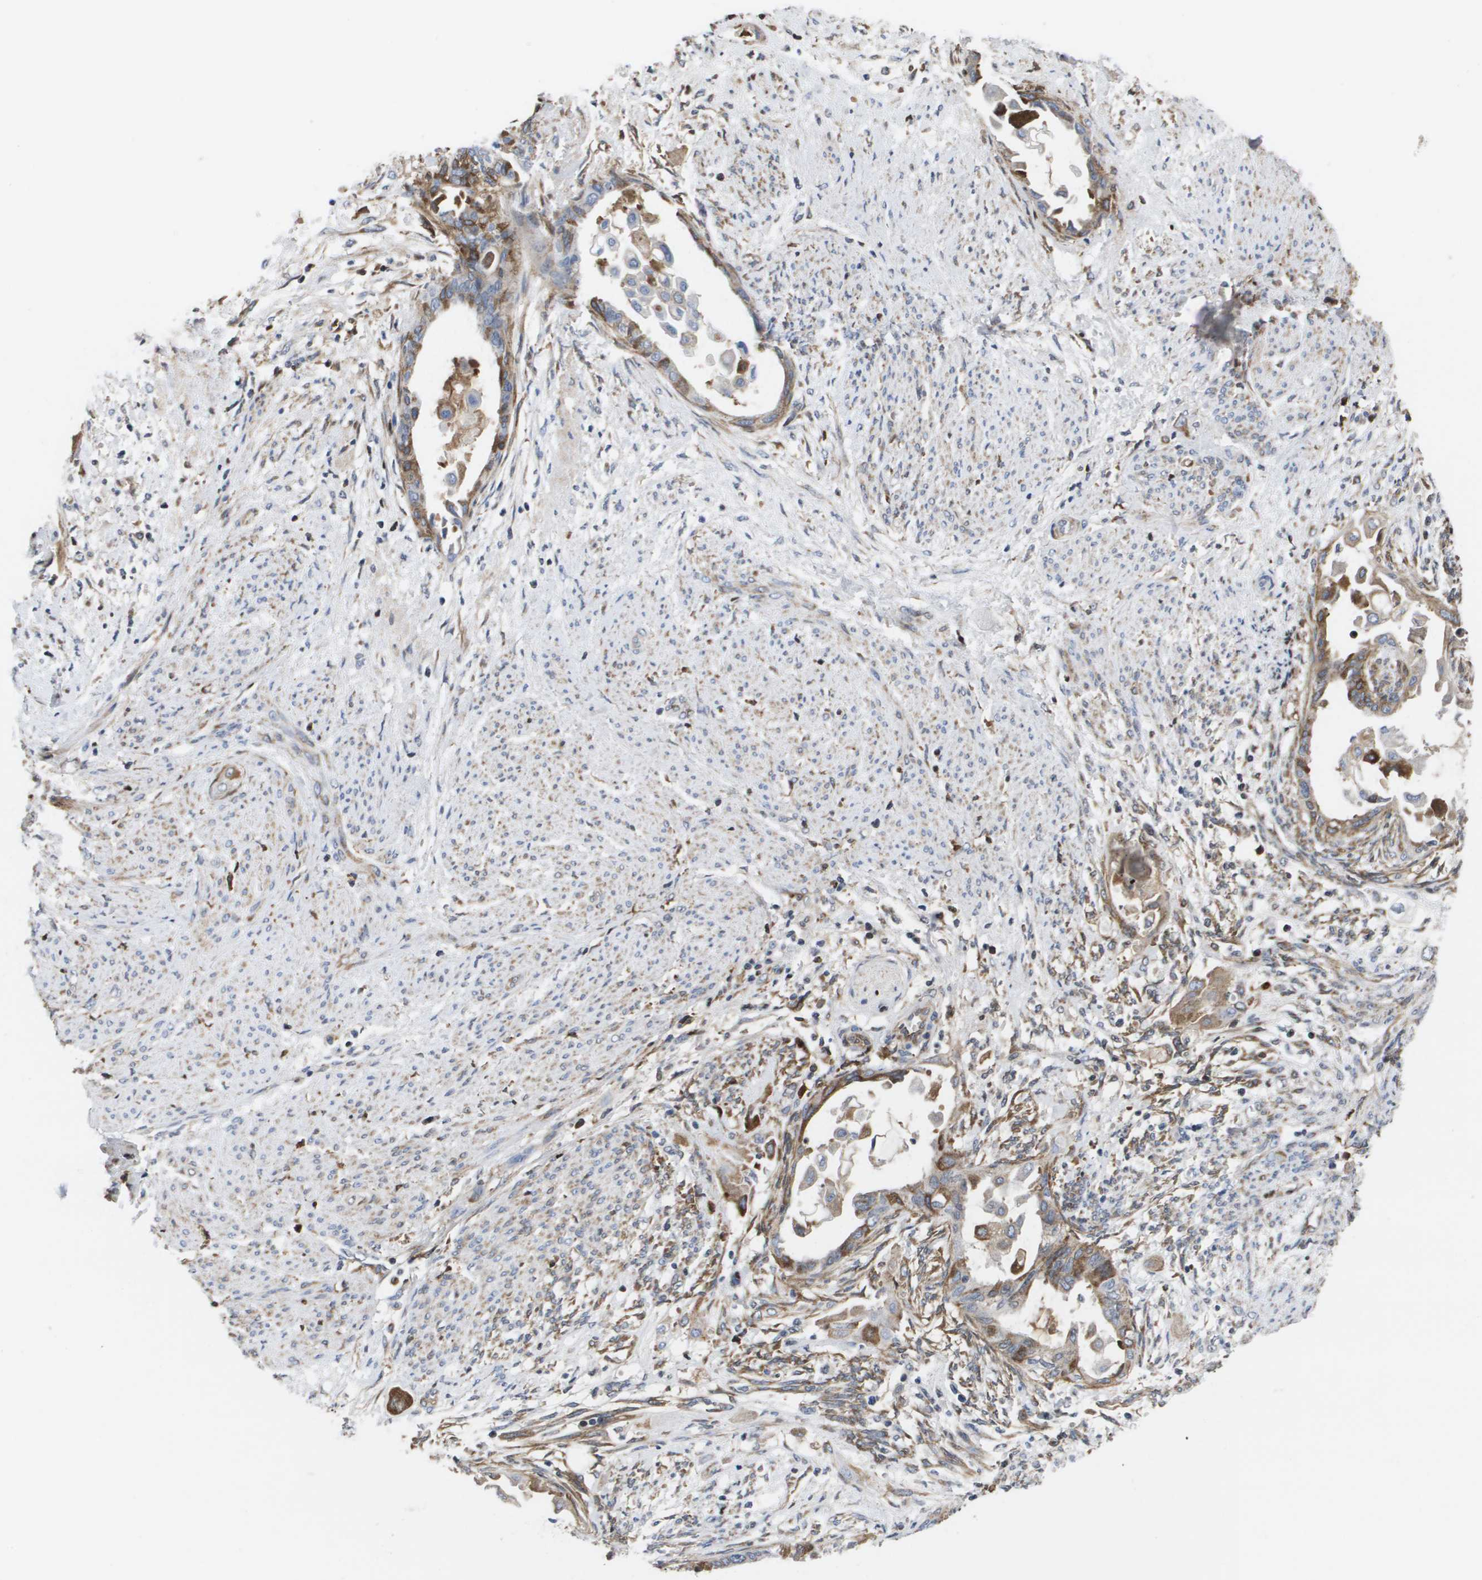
{"staining": {"intensity": "moderate", "quantity": ">75%", "location": "cytoplasmic/membranous"}, "tissue": "cervical cancer", "cell_type": "Tumor cells", "image_type": "cancer", "snomed": [{"axis": "morphology", "description": "Normal tissue, NOS"}, {"axis": "morphology", "description": "Adenocarcinoma, NOS"}, {"axis": "topography", "description": "Cervix"}, {"axis": "topography", "description": "Endometrium"}], "caption": "About >75% of tumor cells in human cervical adenocarcinoma display moderate cytoplasmic/membranous protein expression as visualized by brown immunohistochemical staining.", "gene": "SERPINC1", "patient": {"sex": "female", "age": 86}}